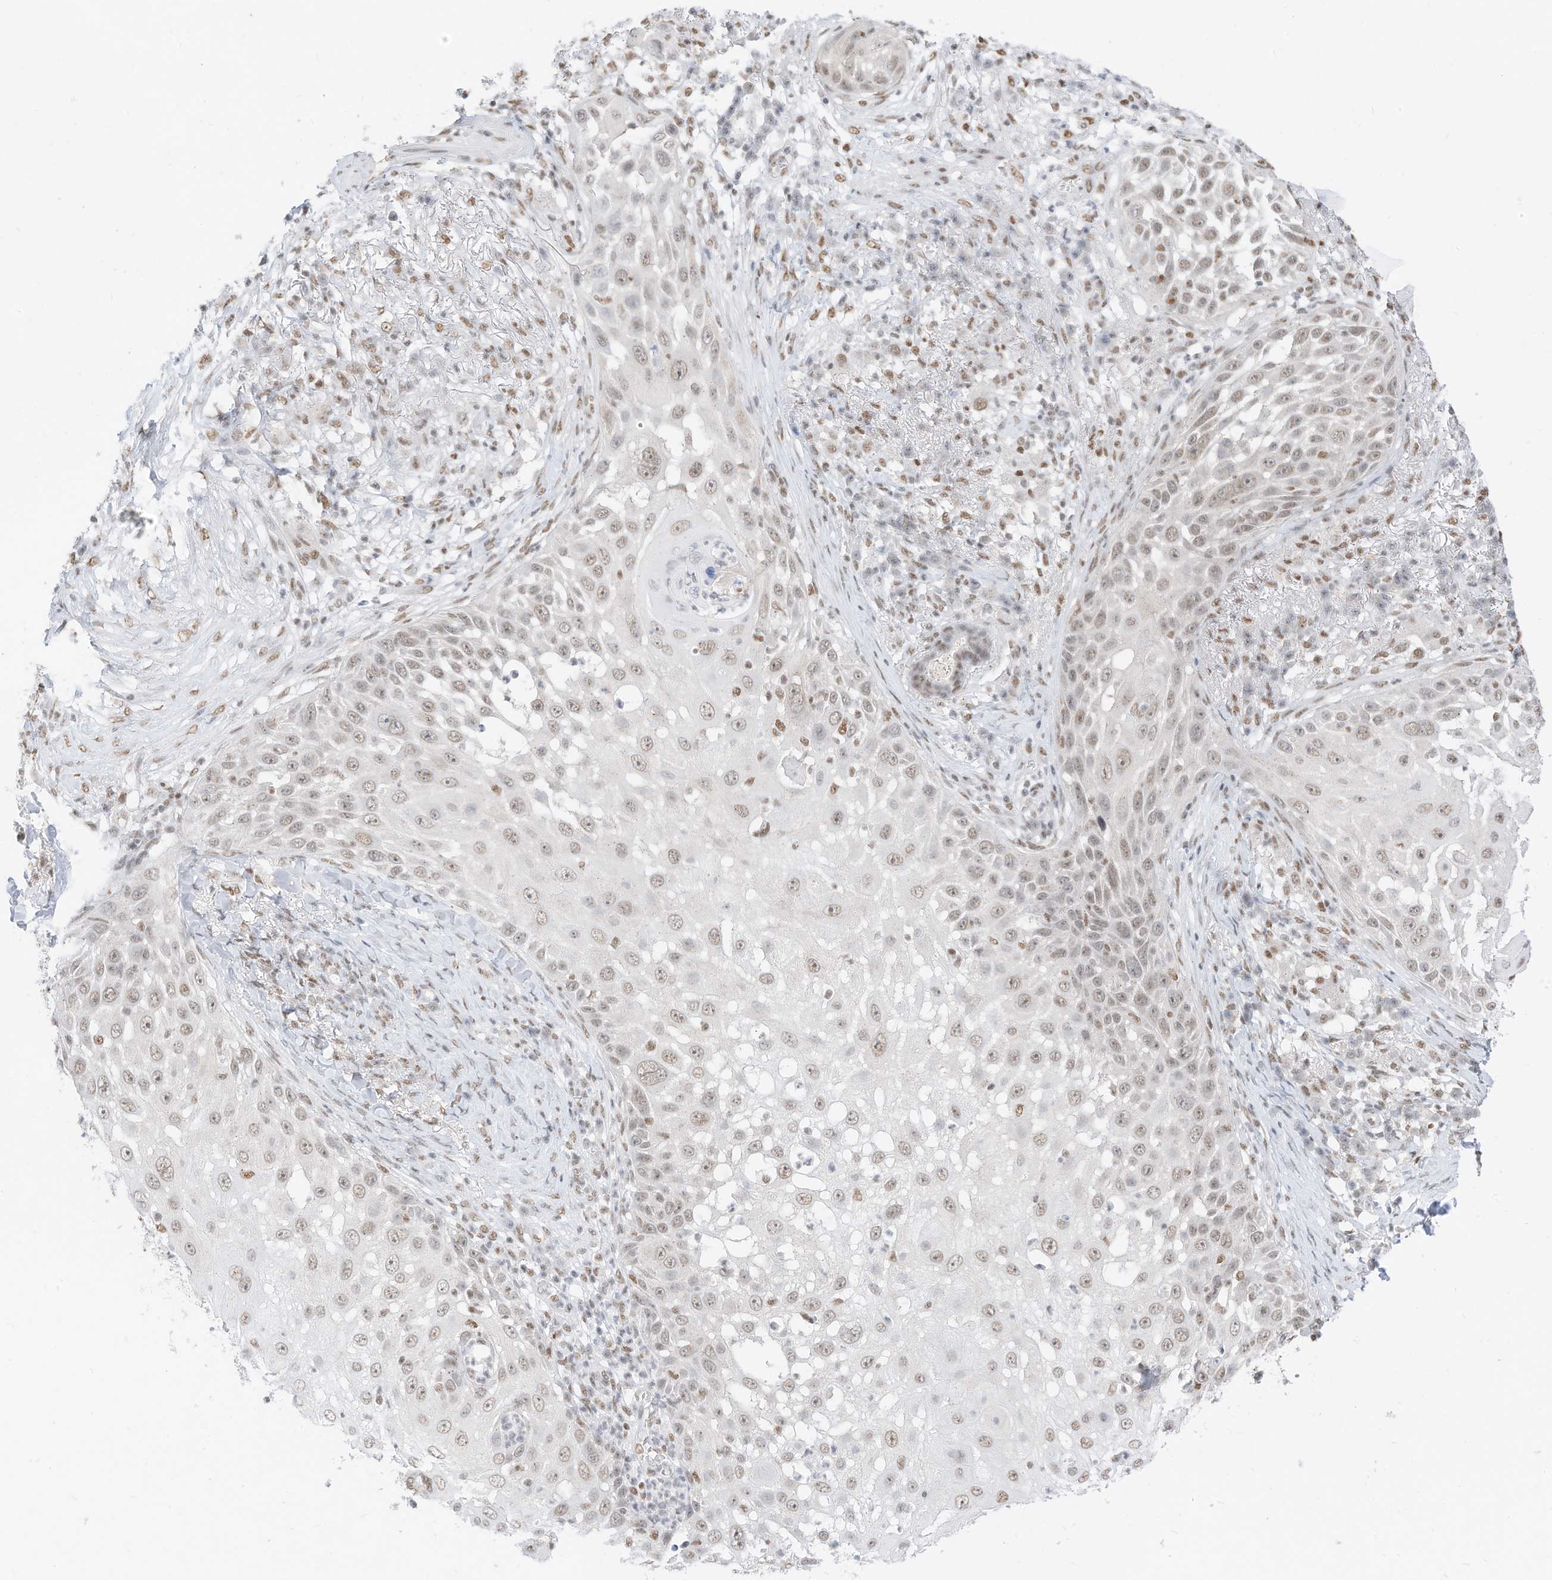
{"staining": {"intensity": "weak", "quantity": ">75%", "location": "nuclear"}, "tissue": "skin cancer", "cell_type": "Tumor cells", "image_type": "cancer", "snomed": [{"axis": "morphology", "description": "Squamous cell carcinoma, NOS"}, {"axis": "topography", "description": "Skin"}], "caption": "A high-resolution image shows IHC staining of squamous cell carcinoma (skin), which shows weak nuclear staining in about >75% of tumor cells. Ihc stains the protein of interest in brown and the nuclei are stained blue.", "gene": "SMARCA2", "patient": {"sex": "female", "age": 44}}